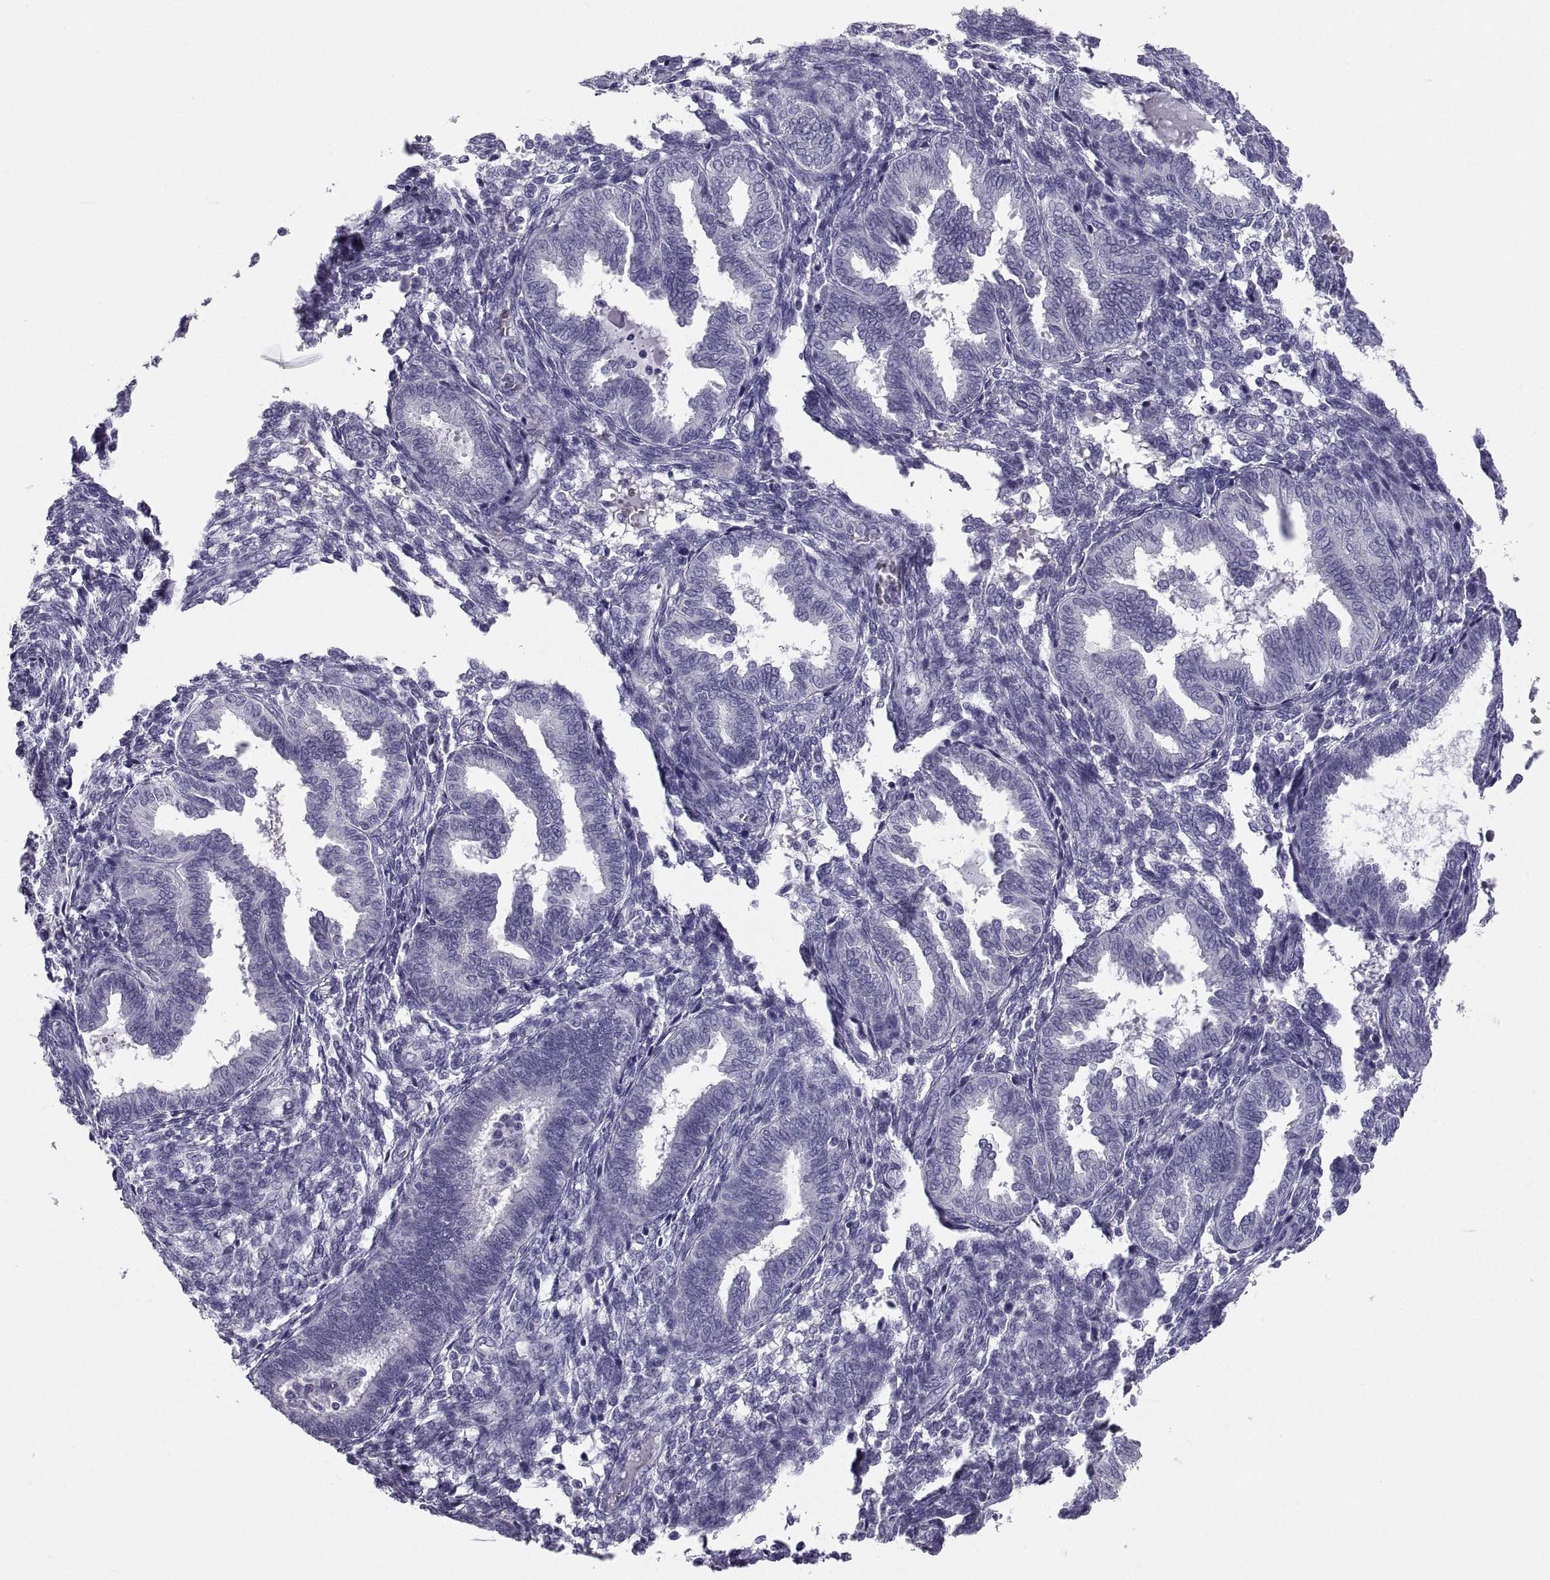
{"staining": {"intensity": "negative", "quantity": "none", "location": "none"}, "tissue": "endometrium", "cell_type": "Cells in endometrial stroma", "image_type": "normal", "snomed": [{"axis": "morphology", "description": "Normal tissue, NOS"}, {"axis": "topography", "description": "Endometrium"}], "caption": "This photomicrograph is of normal endometrium stained with immunohistochemistry to label a protein in brown with the nuclei are counter-stained blue. There is no staining in cells in endometrial stroma.", "gene": "PCSK1N", "patient": {"sex": "female", "age": 42}}